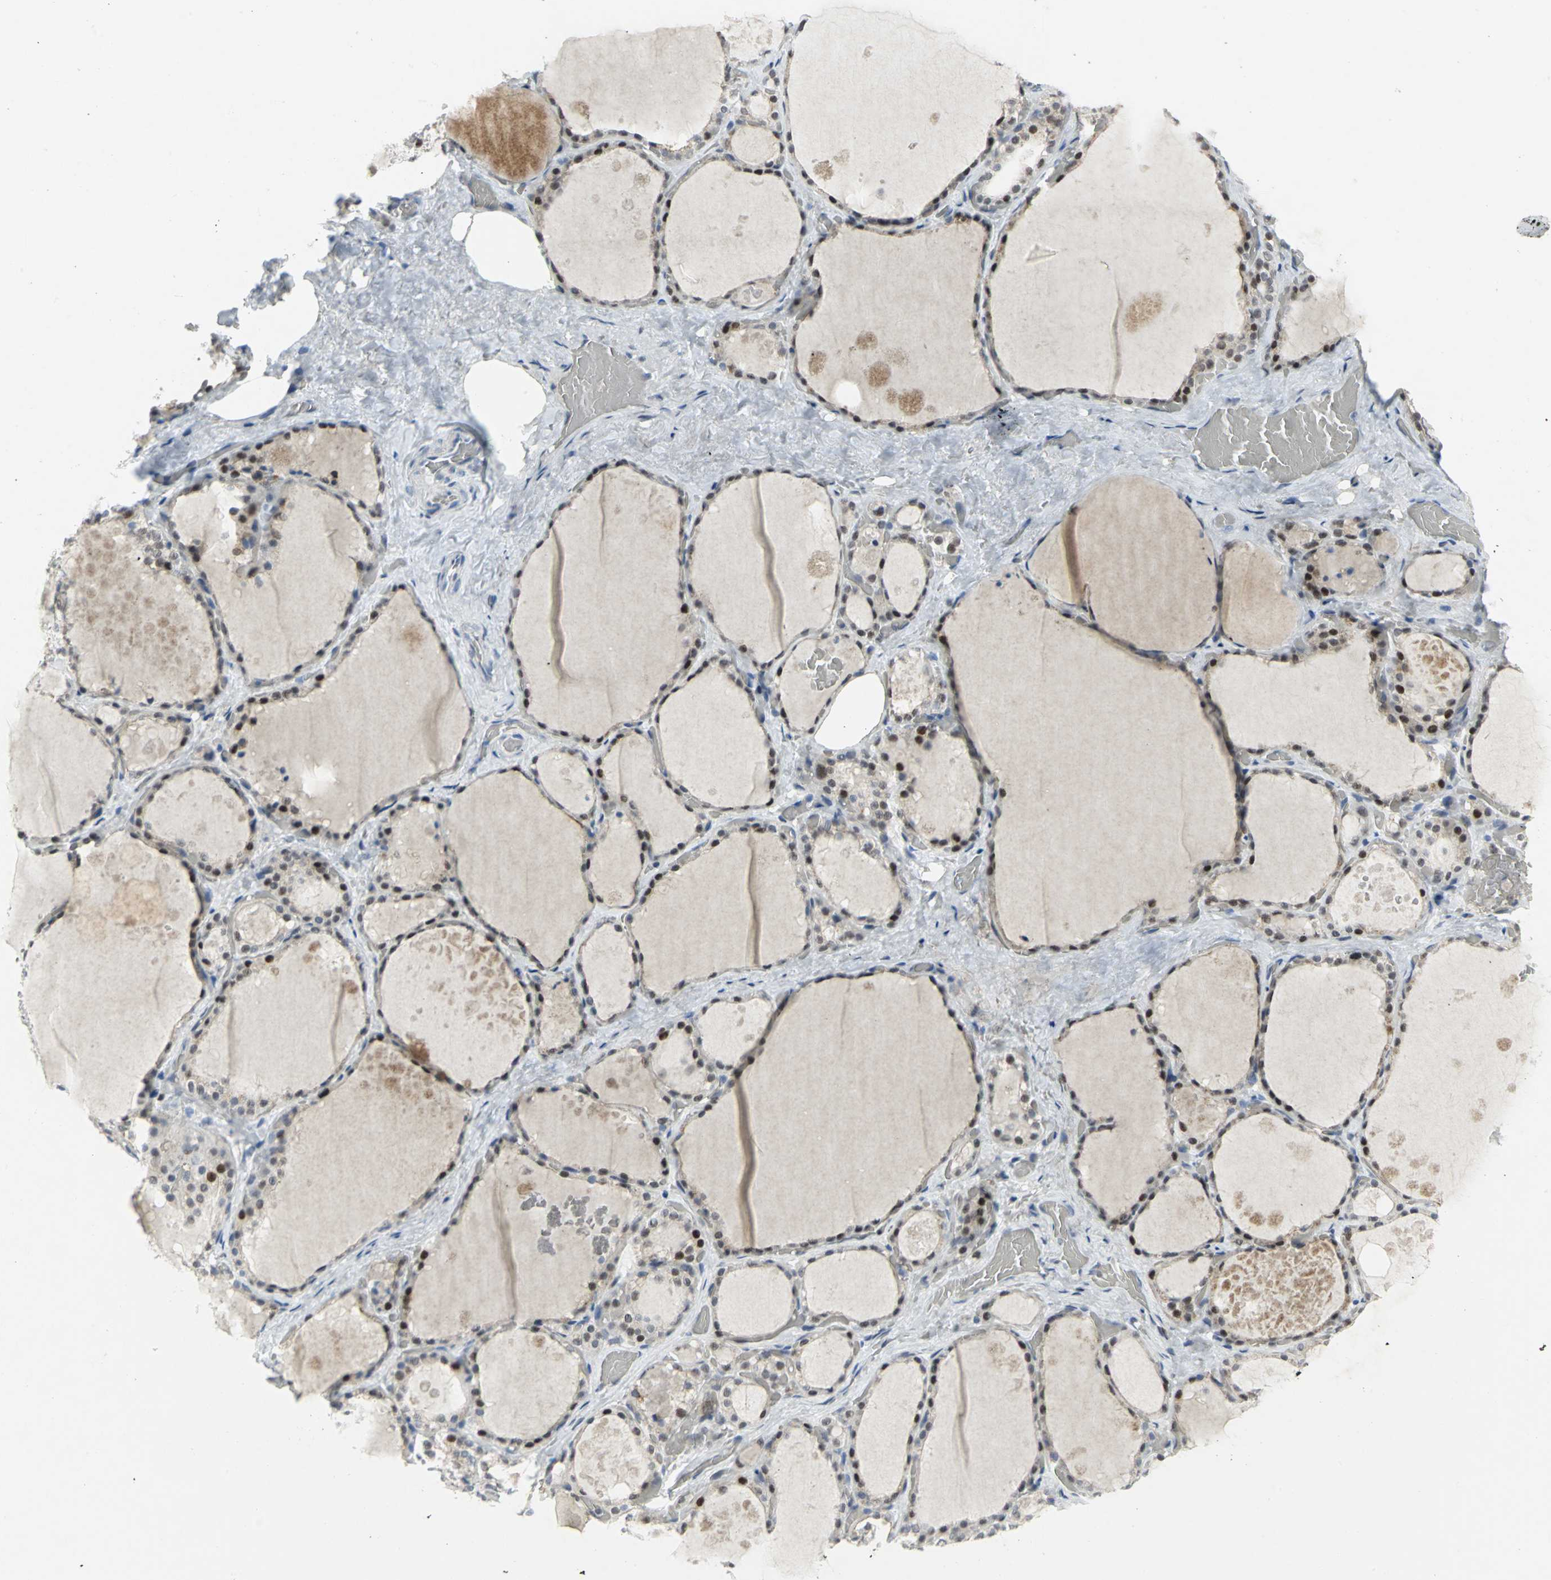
{"staining": {"intensity": "moderate", "quantity": "25%-75%", "location": "nuclear"}, "tissue": "thyroid gland", "cell_type": "Glandular cells", "image_type": "normal", "snomed": [{"axis": "morphology", "description": "Normal tissue, NOS"}, {"axis": "topography", "description": "Thyroid gland"}], "caption": "Glandular cells reveal medium levels of moderate nuclear expression in approximately 25%-75% of cells in normal human thyroid gland. The protein is stained brown, and the nuclei are stained in blue (DAB (3,3'-diaminobenzidine) IHC with brightfield microscopy, high magnification).", "gene": "RPA1", "patient": {"sex": "male", "age": 61}}